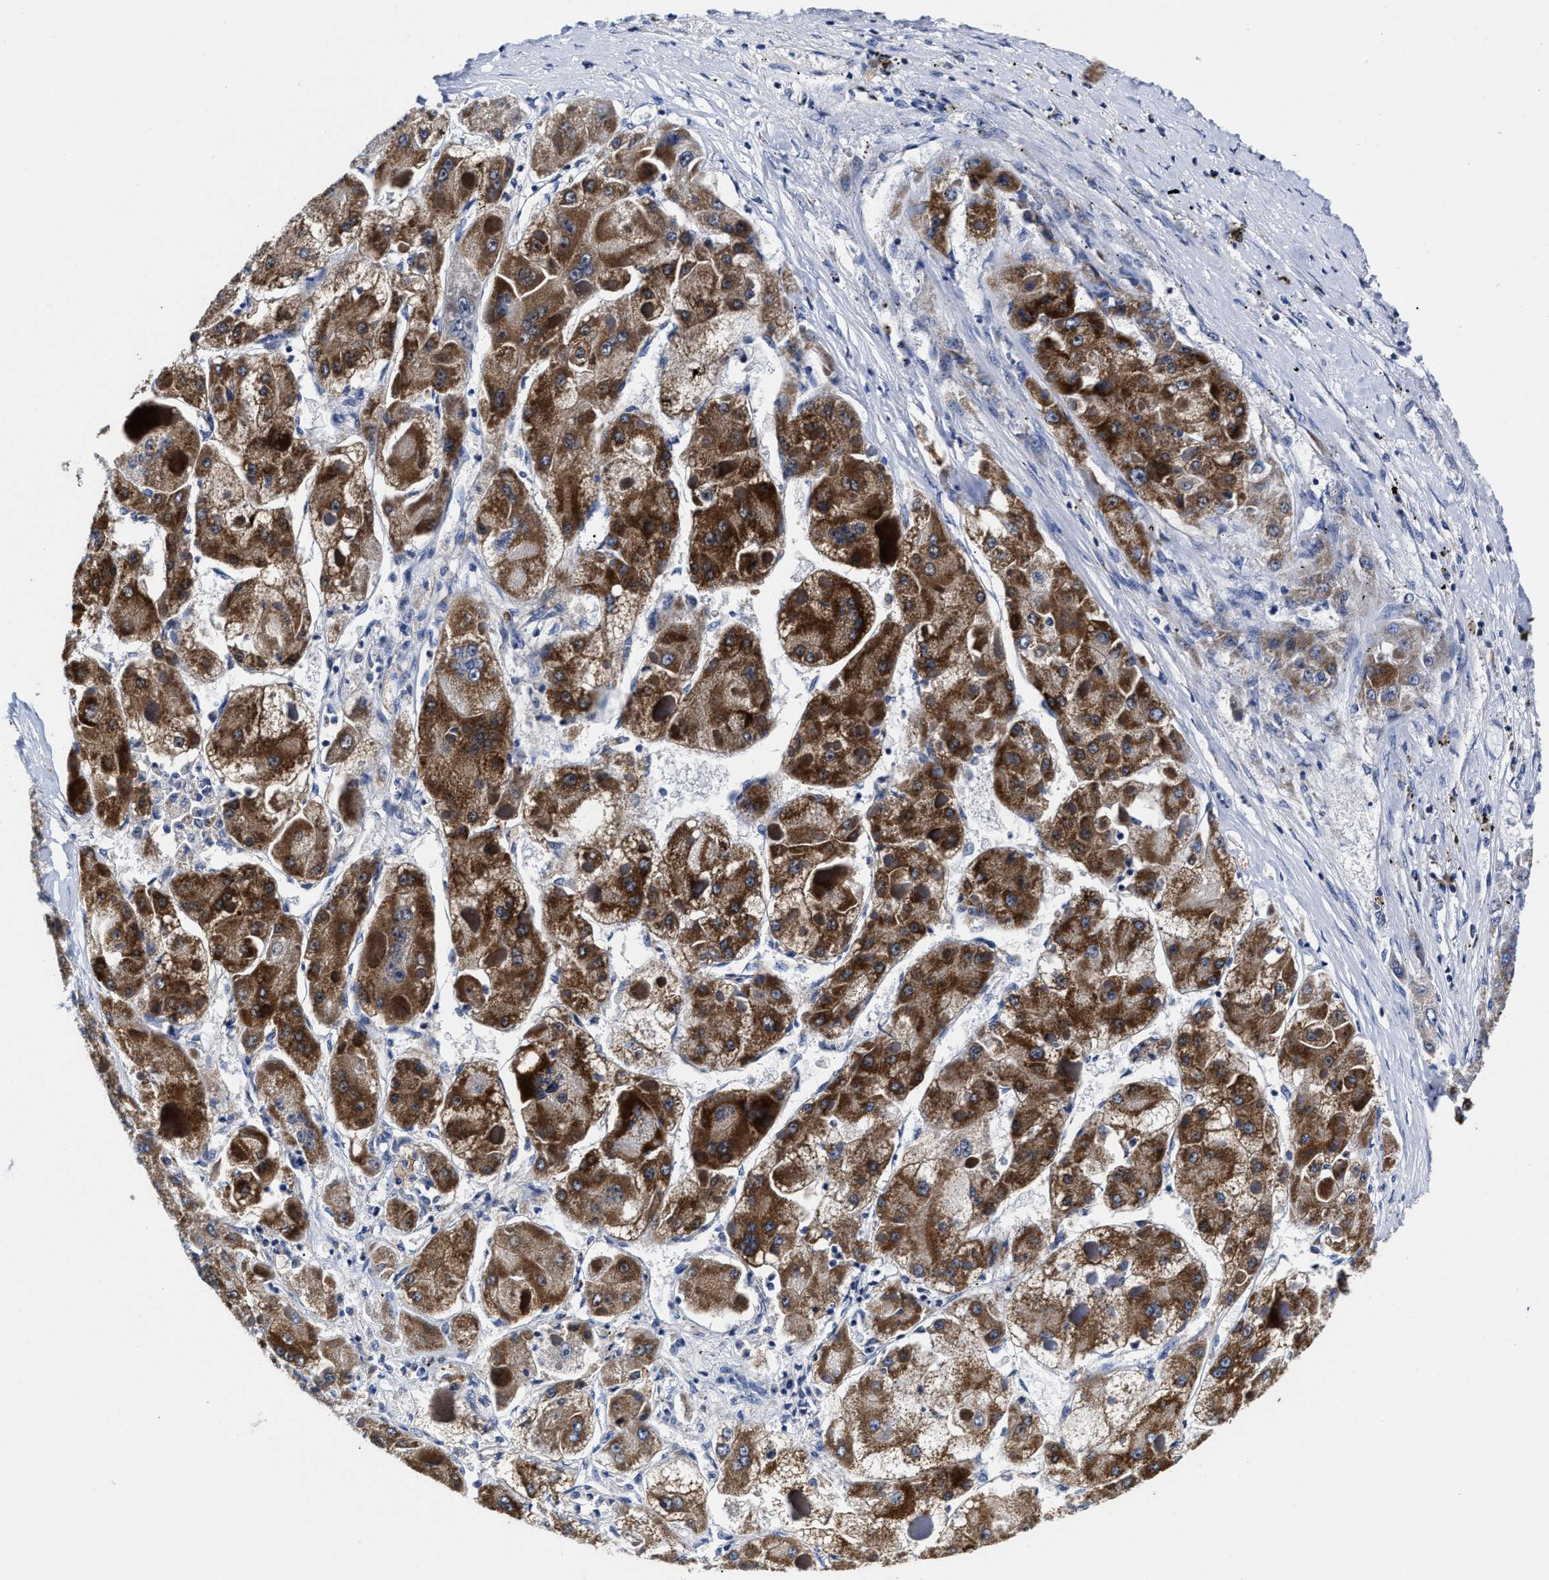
{"staining": {"intensity": "strong", "quantity": ">75%", "location": "cytoplasmic/membranous"}, "tissue": "liver cancer", "cell_type": "Tumor cells", "image_type": "cancer", "snomed": [{"axis": "morphology", "description": "Carcinoma, Hepatocellular, NOS"}, {"axis": "topography", "description": "Liver"}], "caption": "High-power microscopy captured an immunohistochemistry histopathology image of liver hepatocellular carcinoma, revealing strong cytoplasmic/membranous expression in approximately >75% of tumor cells. (brown staining indicates protein expression, while blue staining denotes nuclei).", "gene": "HINT2", "patient": {"sex": "female", "age": 73}}